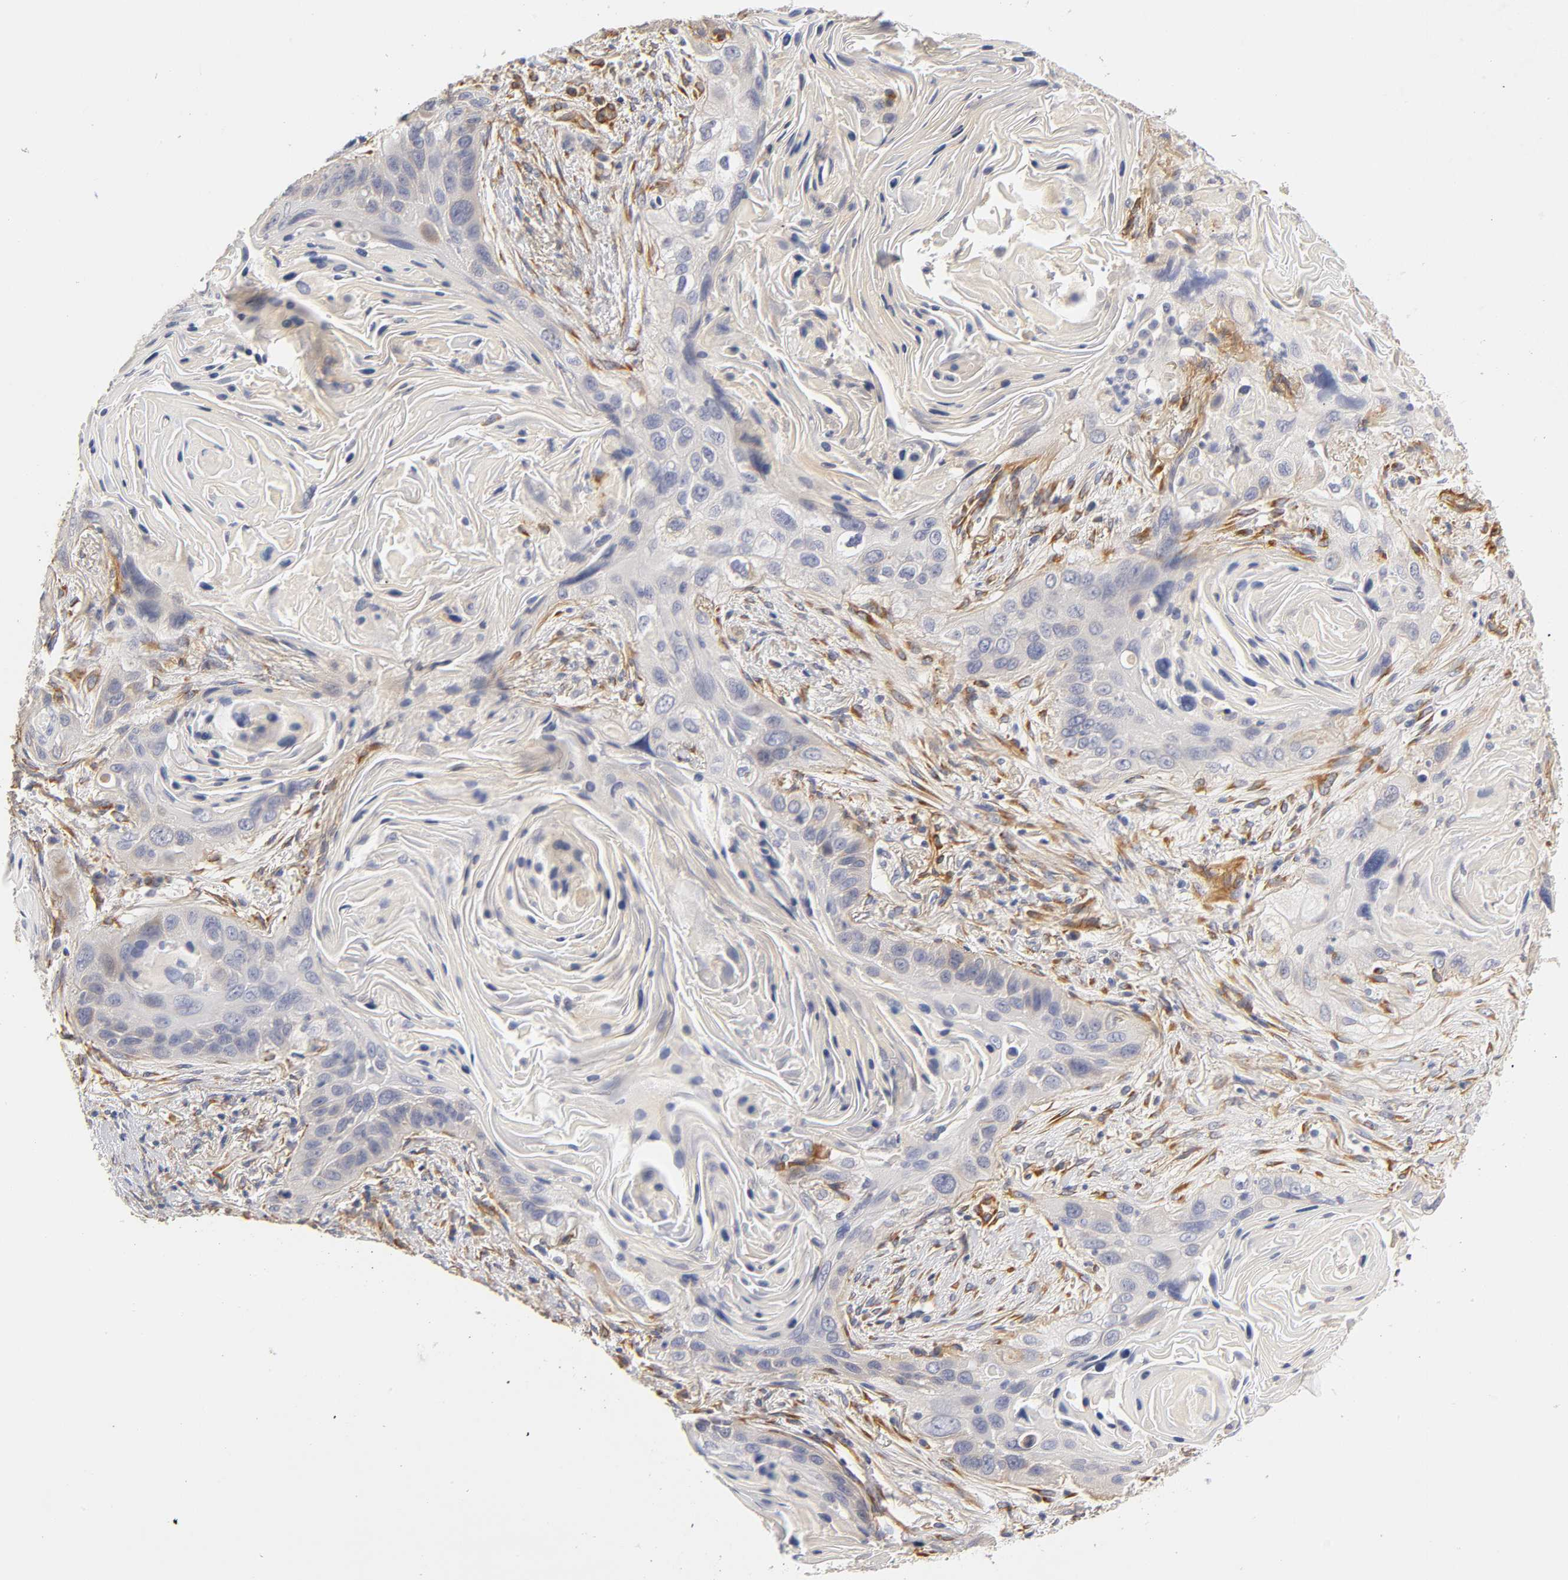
{"staining": {"intensity": "negative", "quantity": "none", "location": "none"}, "tissue": "lung cancer", "cell_type": "Tumor cells", "image_type": "cancer", "snomed": [{"axis": "morphology", "description": "Squamous cell carcinoma, NOS"}, {"axis": "topography", "description": "Lung"}], "caption": "This histopathology image is of lung squamous cell carcinoma stained with IHC to label a protein in brown with the nuclei are counter-stained blue. There is no expression in tumor cells.", "gene": "LAMB1", "patient": {"sex": "female", "age": 67}}